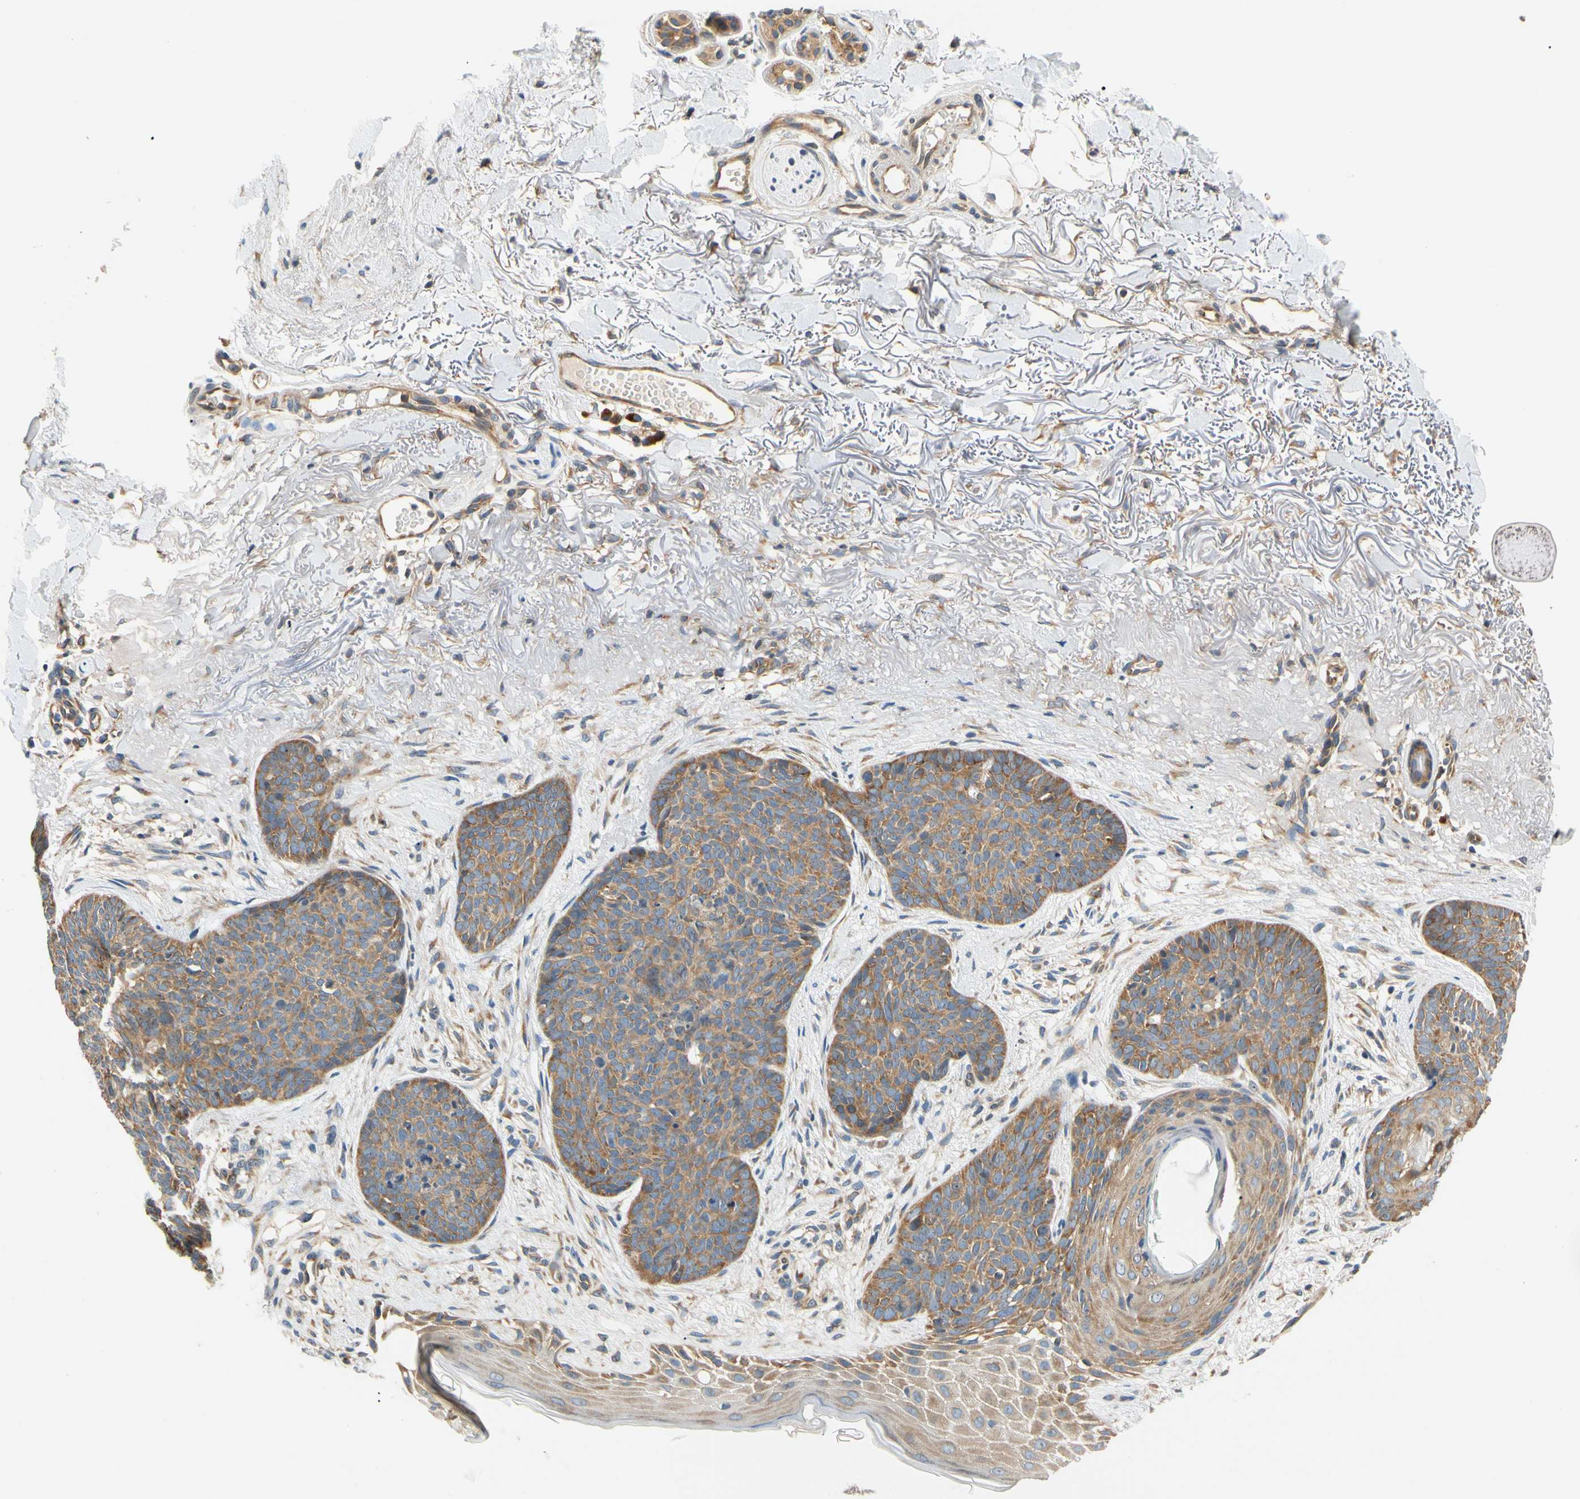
{"staining": {"intensity": "moderate", "quantity": ">75%", "location": "cytoplasmic/membranous"}, "tissue": "skin cancer", "cell_type": "Tumor cells", "image_type": "cancer", "snomed": [{"axis": "morphology", "description": "Normal tissue, NOS"}, {"axis": "morphology", "description": "Basal cell carcinoma"}, {"axis": "topography", "description": "Skin"}], "caption": "Immunohistochemistry (IHC) (DAB (3,3'-diaminobenzidine)) staining of skin cancer demonstrates moderate cytoplasmic/membranous protein positivity in about >75% of tumor cells.", "gene": "LRRC47", "patient": {"sex": "female", "age": 70}}